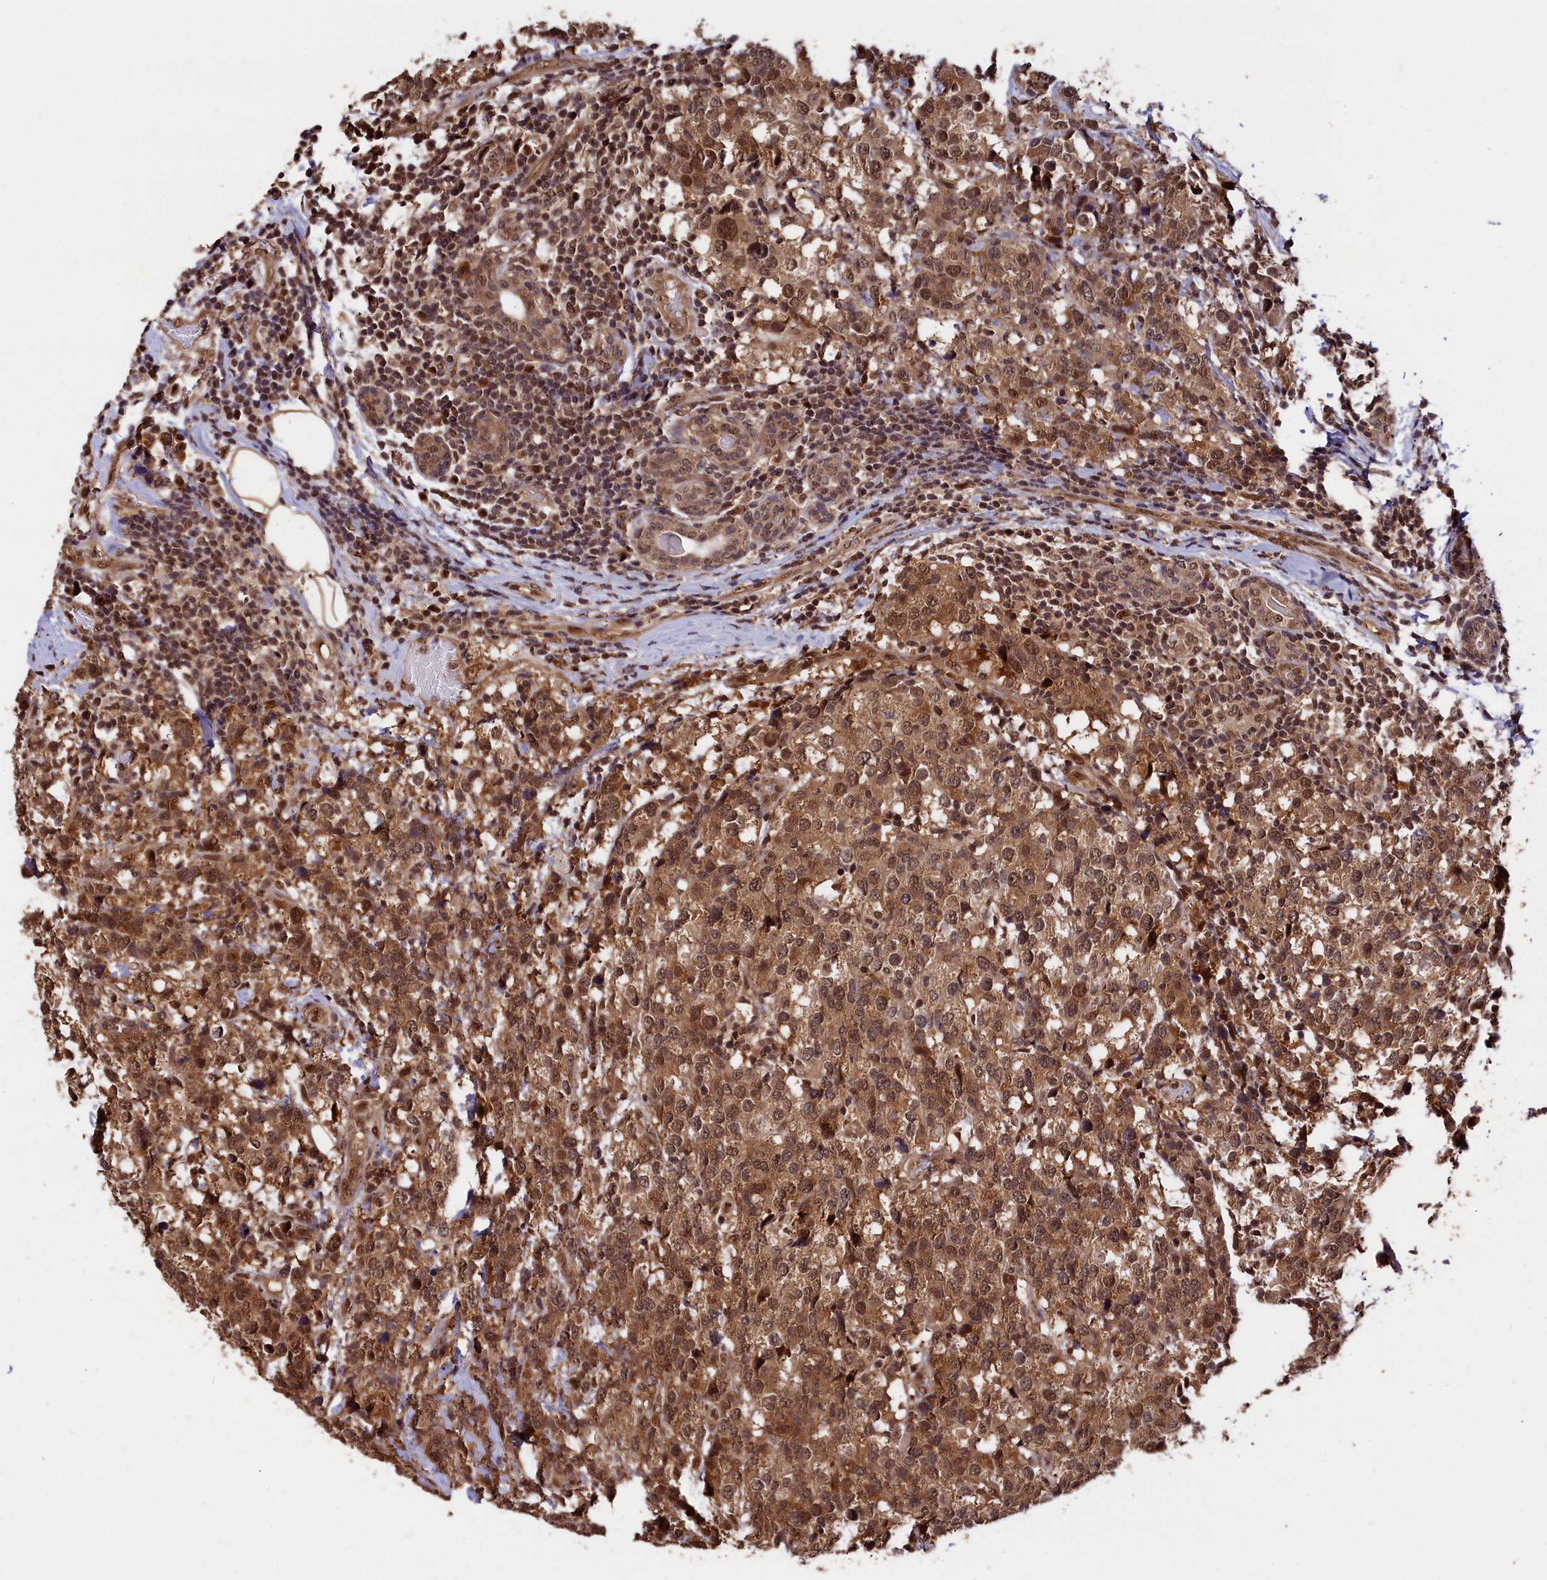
{"staining": {"intensity": "moderate", "quantity": ">75%", "location": "cytoplasmic/membranous,nuclear"}, "tissue": "breast cancer", "cell_type": "Tumor cells", "image_type": "cancer", "snomed": [{"axis": "morphology", "description": "Lobular carcinoma"}, {"axis": "topography", "description": "Breast"}], "caption": "A histopathology image showing moderate cytoplasmic/membranous and nuclear positivity in about >75% of tumor cells in breast cancer, as visualized by brown immunohistochemical staining.", "gene": "ADRM1", "patient": {"sex": "female", "age": 59}}